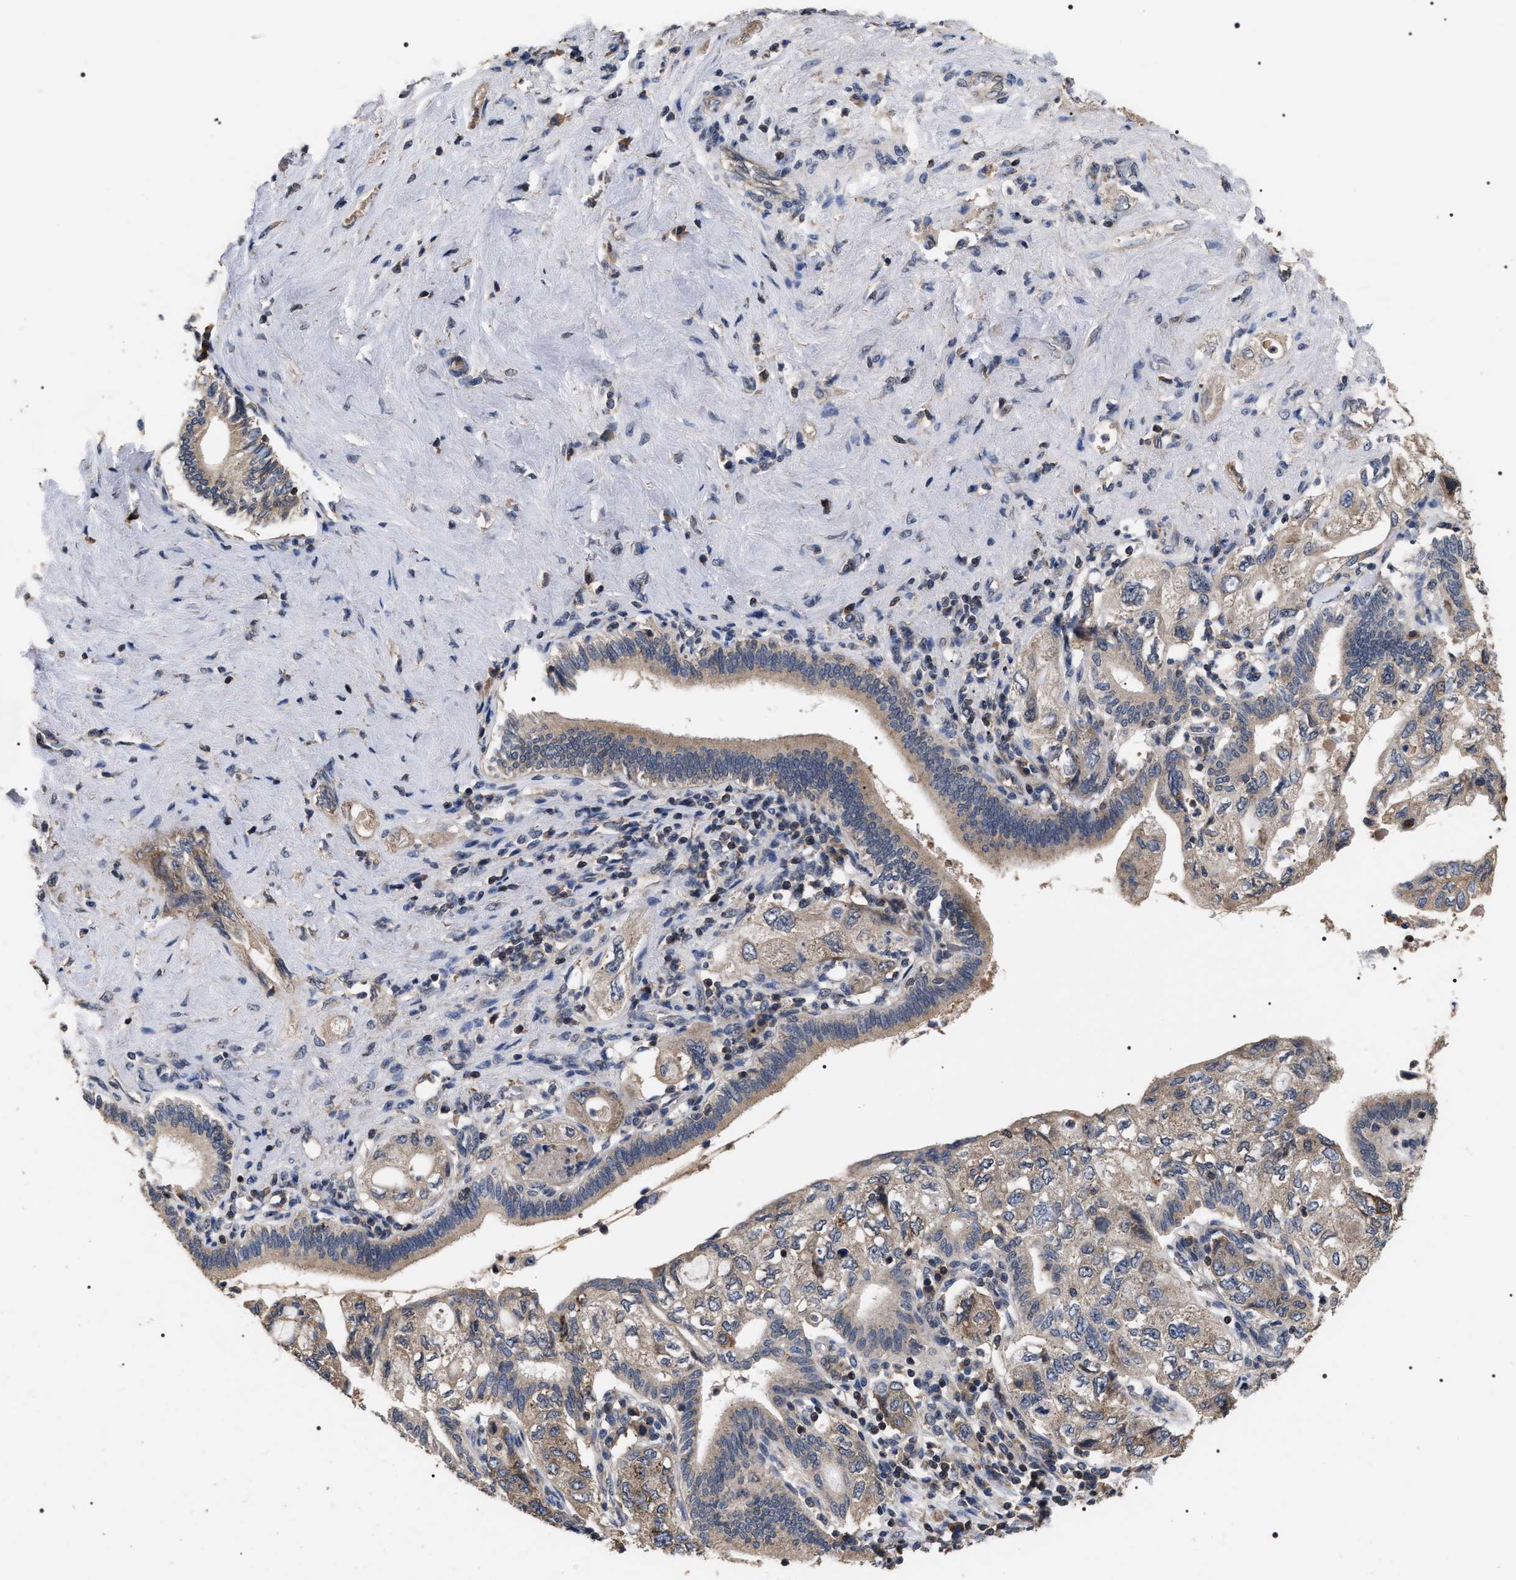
{"staining": {"intensity": "weak", "quantity": ">75%", "location": "cytoplasmic/membranous"}, "tissue": "pancreatic cancer", "cell_type": "Tumor cells", "image_type": "cancer", "snomed": [{"axis": "morphology", "description": "Adenocarcinoma, NOS"}, {"axis": "topography", "description": "Pancreas"}], "caption": "Weak cytoplasmic/membranous protein expression is identified in approximately >75% of tumor cells in pancreatic cancer.", "gene": "UPF3A", "patient": {"sex": "female", "age": 73}}